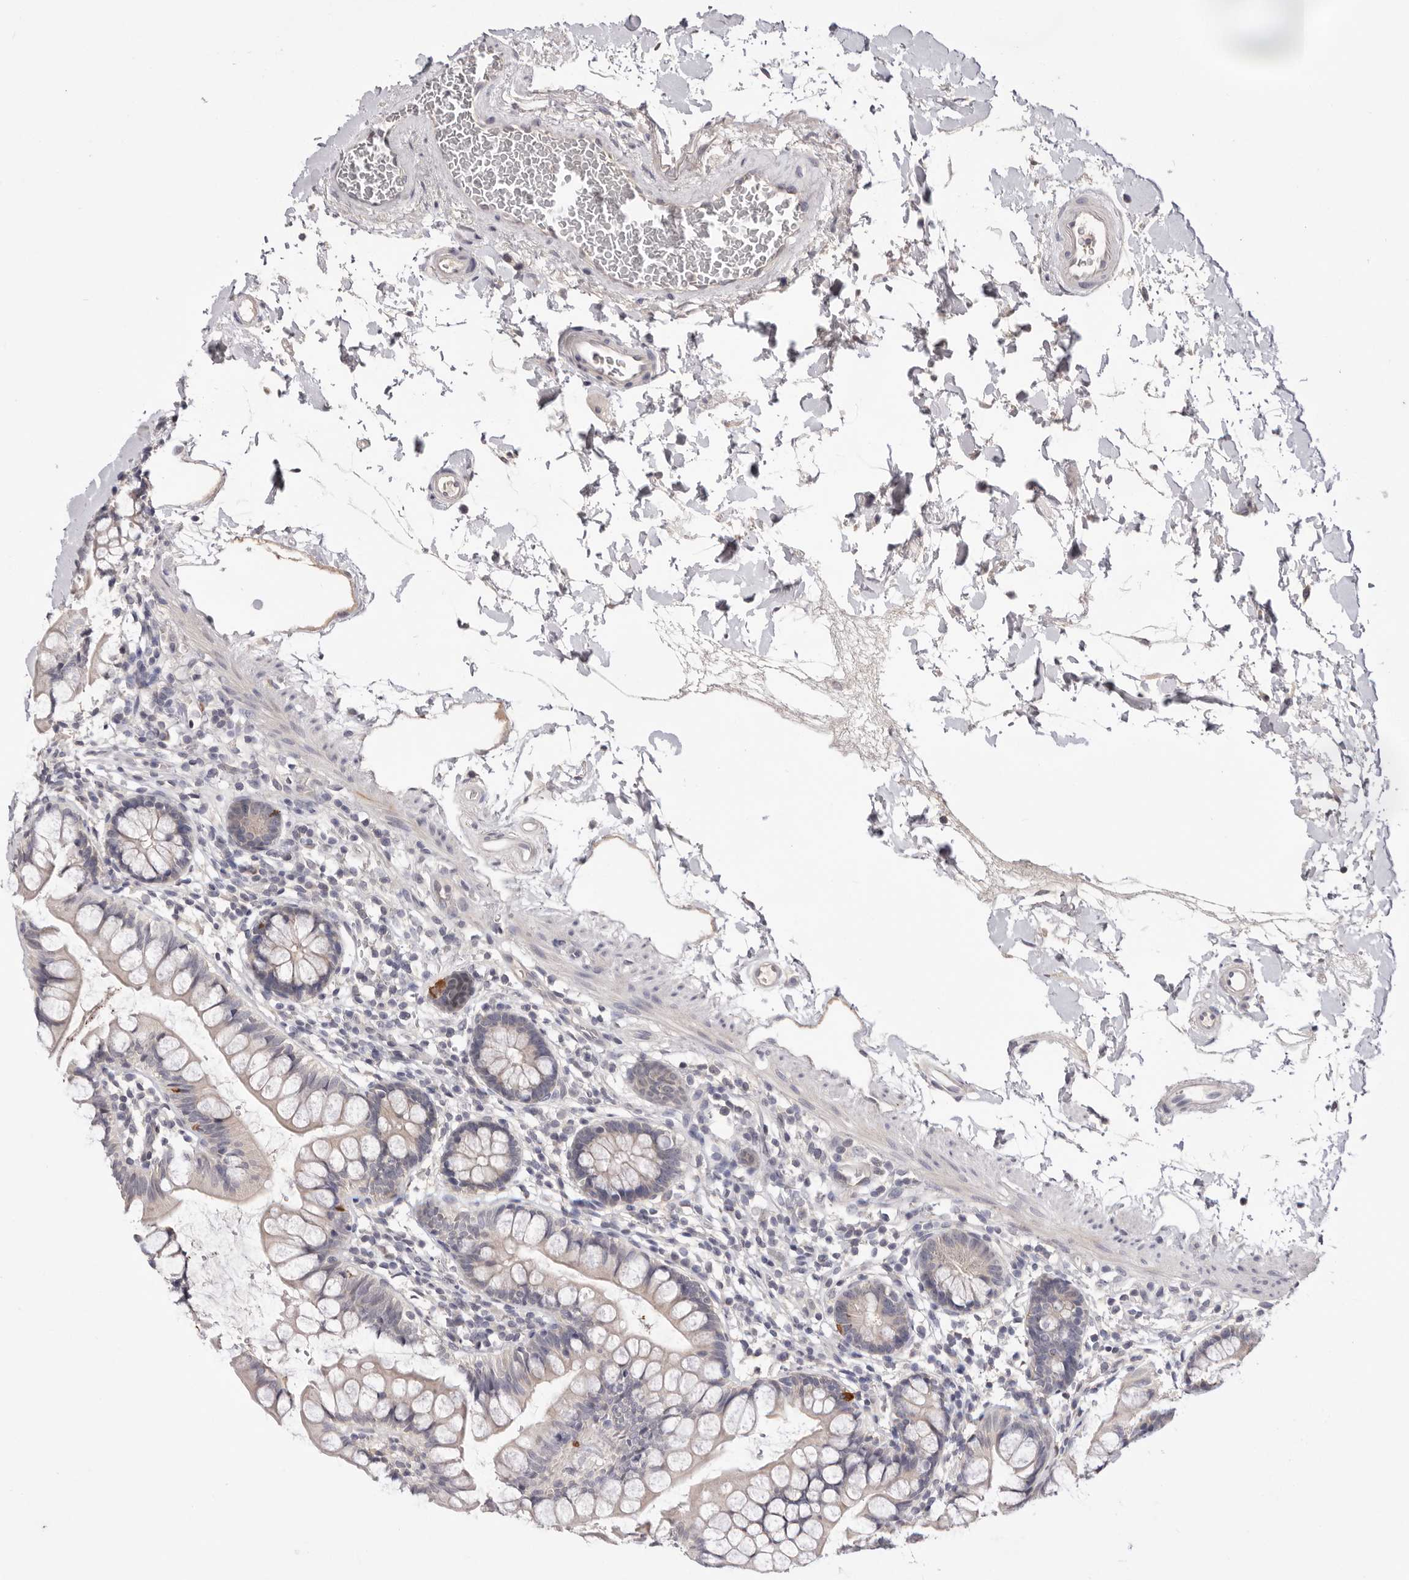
{"staining": {"intensity": "negative", "quantity": "none", "location": "none"}, "tissue": "small intestine", "cell_type": "Glandular cells", "image_type": "normal", "snomed": [{"axis": "morphology", "description": "Normal tissue, NOS"}, {"axis": "topography", "description": "Small intestine"}], "caption": "The photomicrograph shows no staining of glandular cells in normal small intestine. The staining is performed using DAB brown chromogen with nuclei counter-stained in using hematoxylin.", "gene": "DOP1A", "patient": {"sex": "female", "age": 84}}